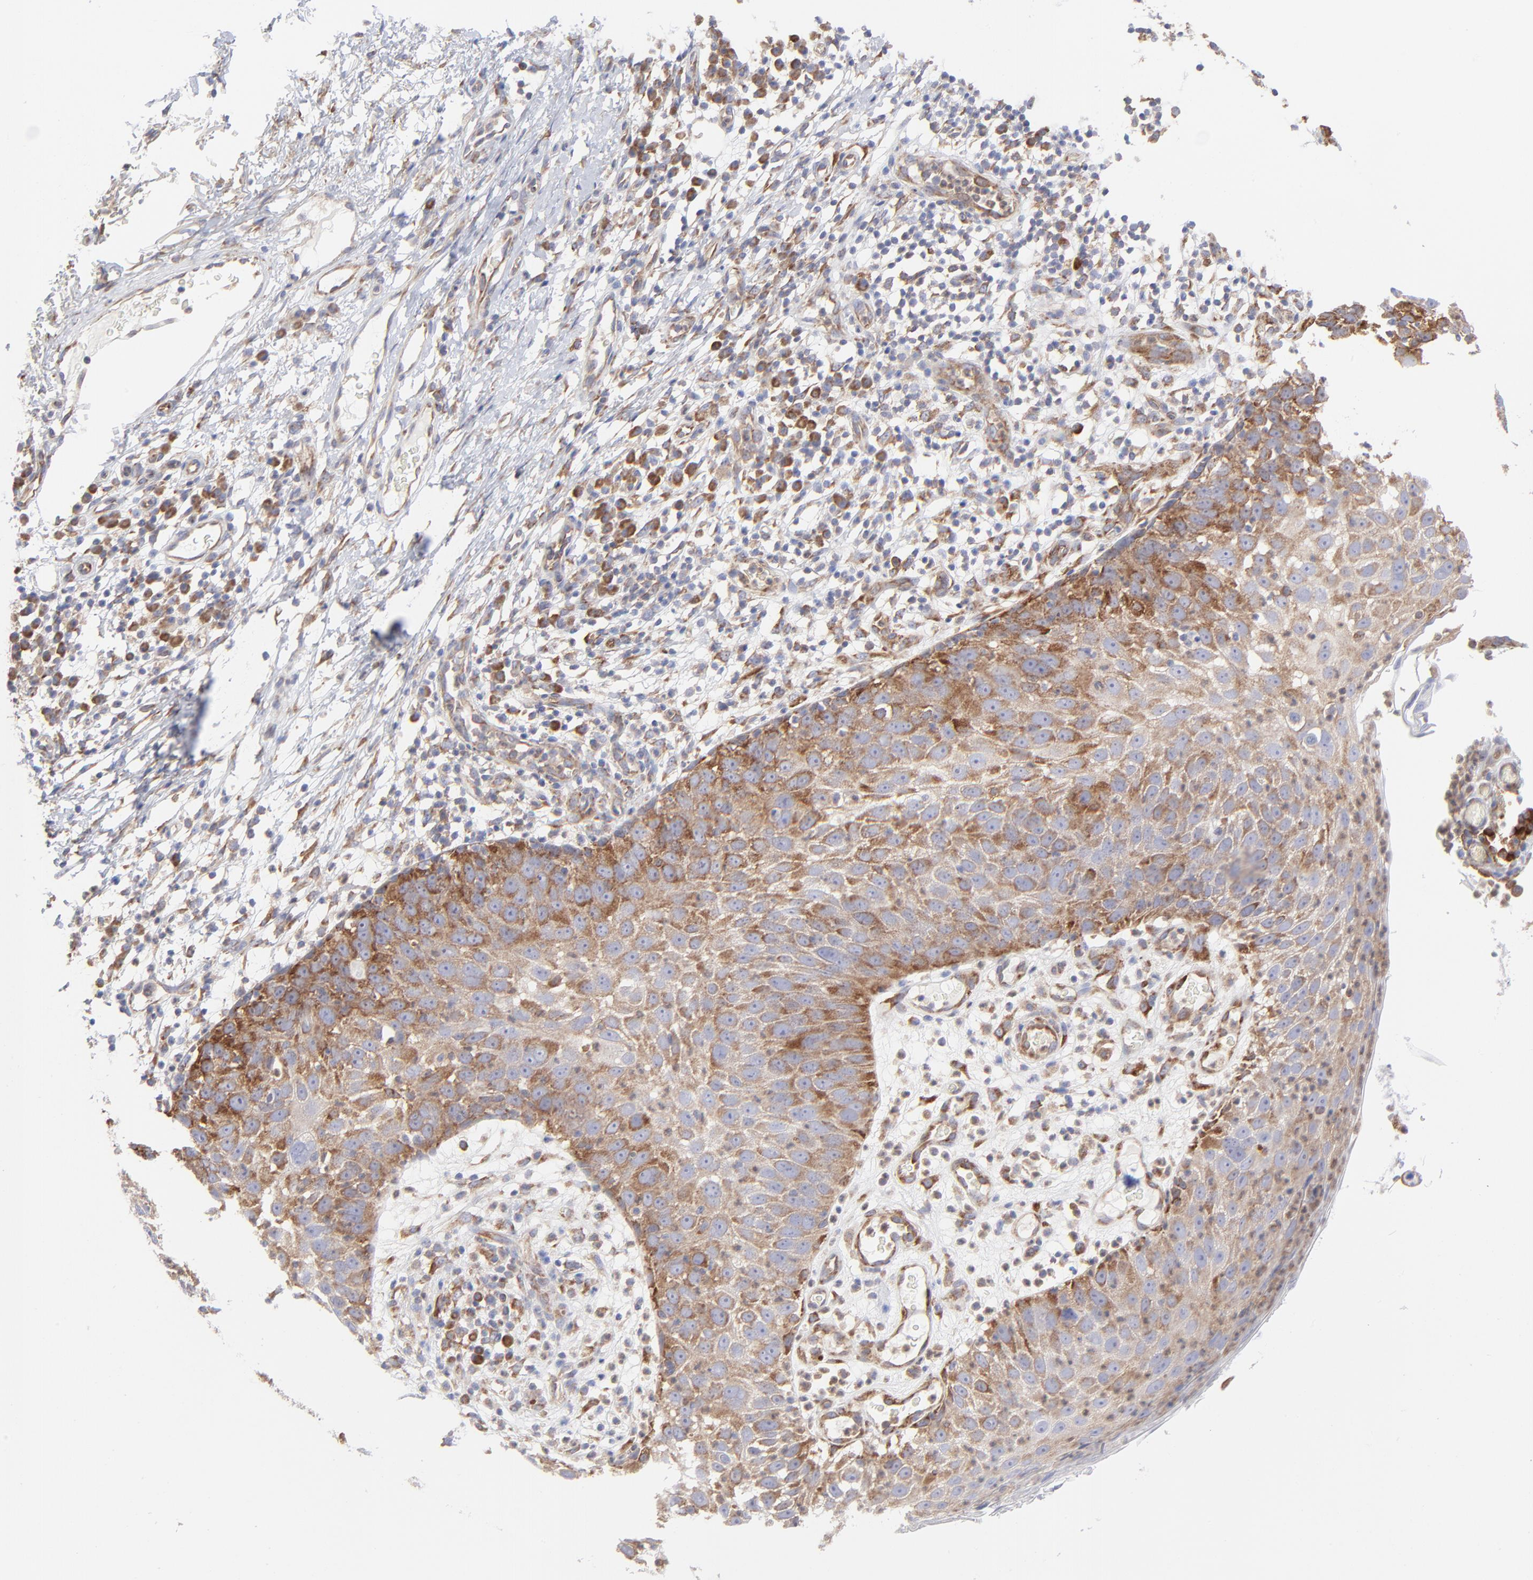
{"staining": {"intensity": "moderate", "quantity": ">75%", "location": "cytoplasmic/membranous"}, "tissue": "skin cancer", "cell_type": "Tumor cells", "image_type": "cancer", "snomed": [{"axis": "morphology", "description": "Squamous cell carcinoma, NOS"}, {"axis": "topography", "description": "Skin"}], "caption": "A brown stain highlights moderate cytoplasmic/membranous staining of a protein in skin squamous cell carcinoma tumor cells.", "gene": "EIF2AK2", "patient": {"sex": "male", "age": 87}}